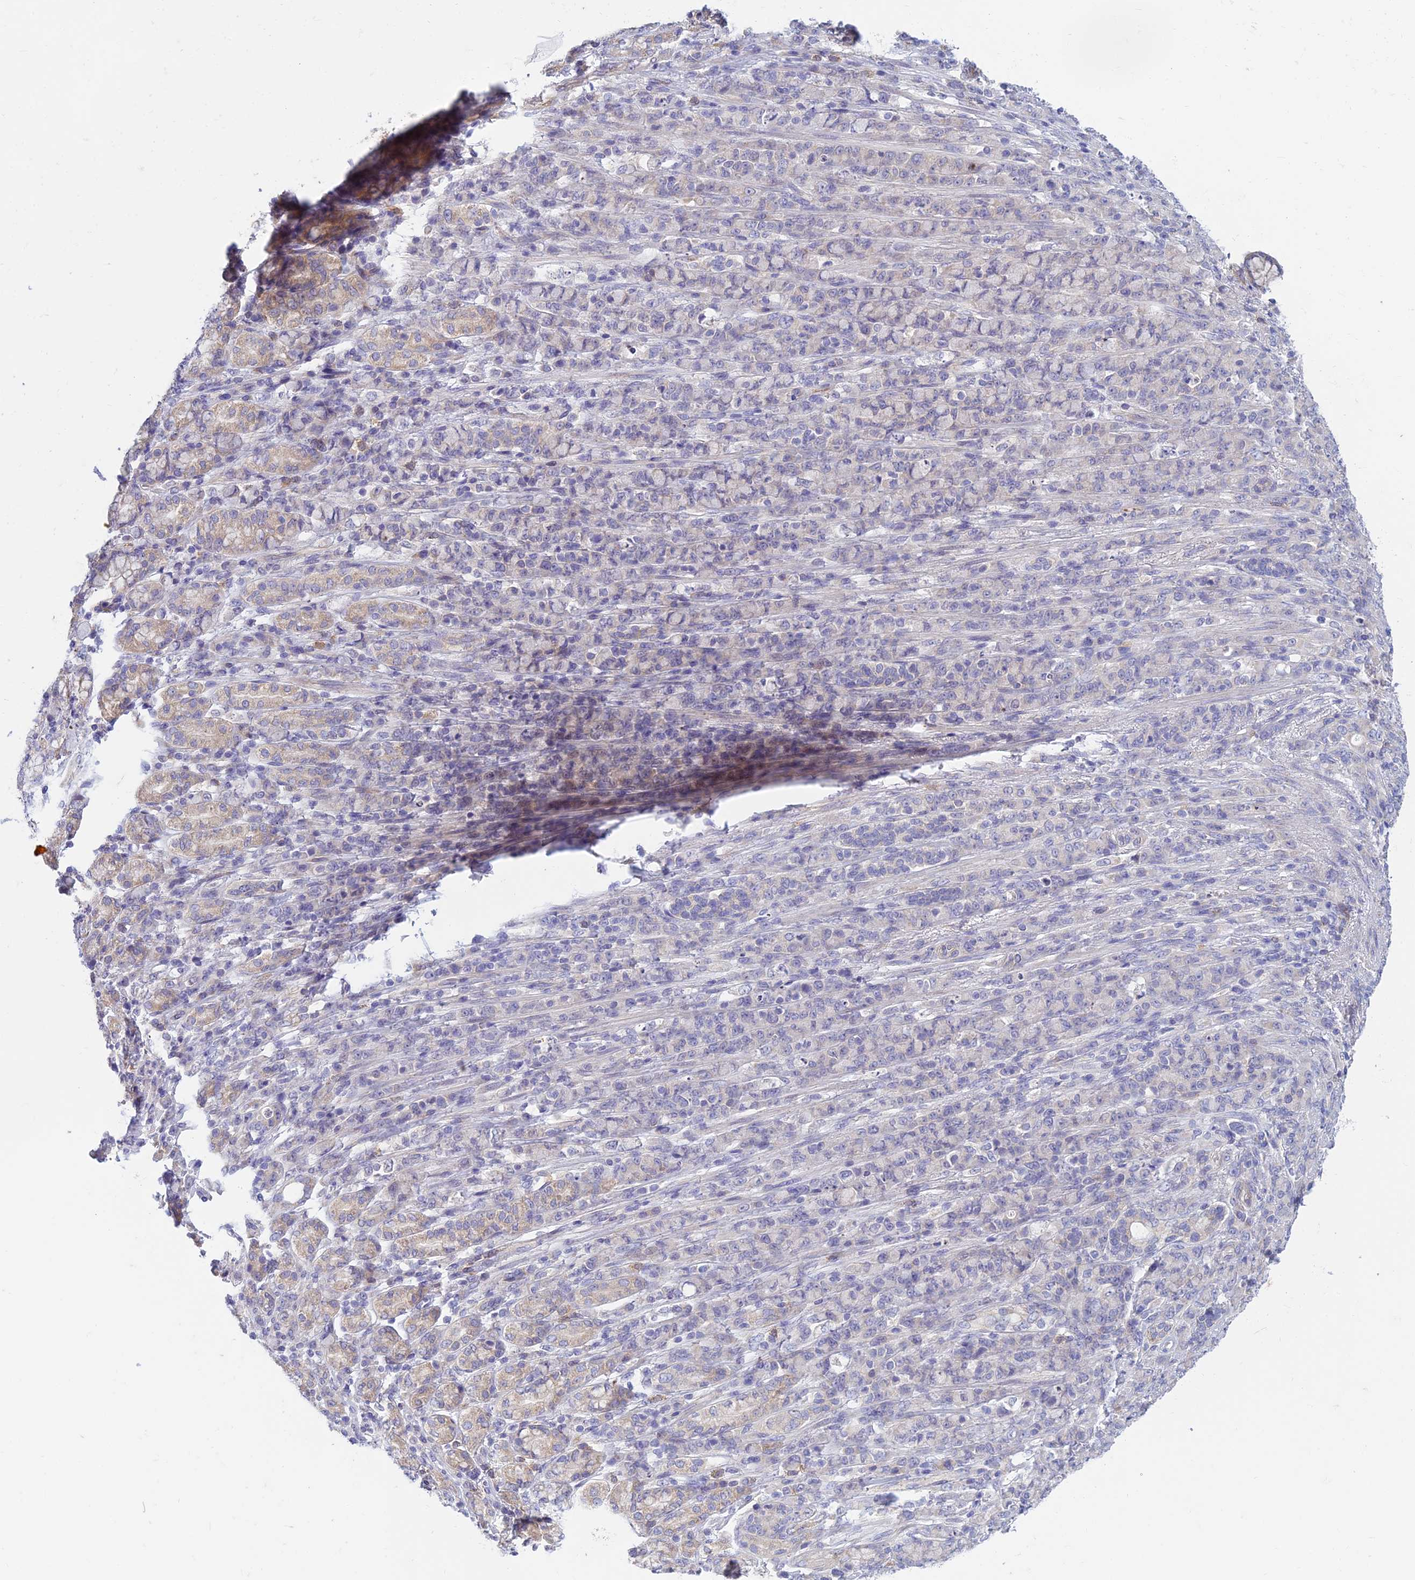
{"staining": {"intensity": "negative", "quantity": "none", "location": "none"}, "tissue": "stomach cancer", "cell_type": "Tumor cells", "image_type": "cancer", "snomed": [{"axis": "morphology", "description": "Normal tissue, NOS"}, {"axis": "morphology", "description": "Adenocarcinoma, NOS"}, {"axis": "topography", "description": "Stomach"}], "caption": "DAB (3,3'-diaminobenzidine) immunohistochemical staining of human stomach adenocarcinoma reveals no significant staining in tumor cells. (Brightfield microscopy of DAB immunohistochemistry (IHC) at high magnification).", "gene": "DUS2", "patient": {"sex": "female", "age": 79}}